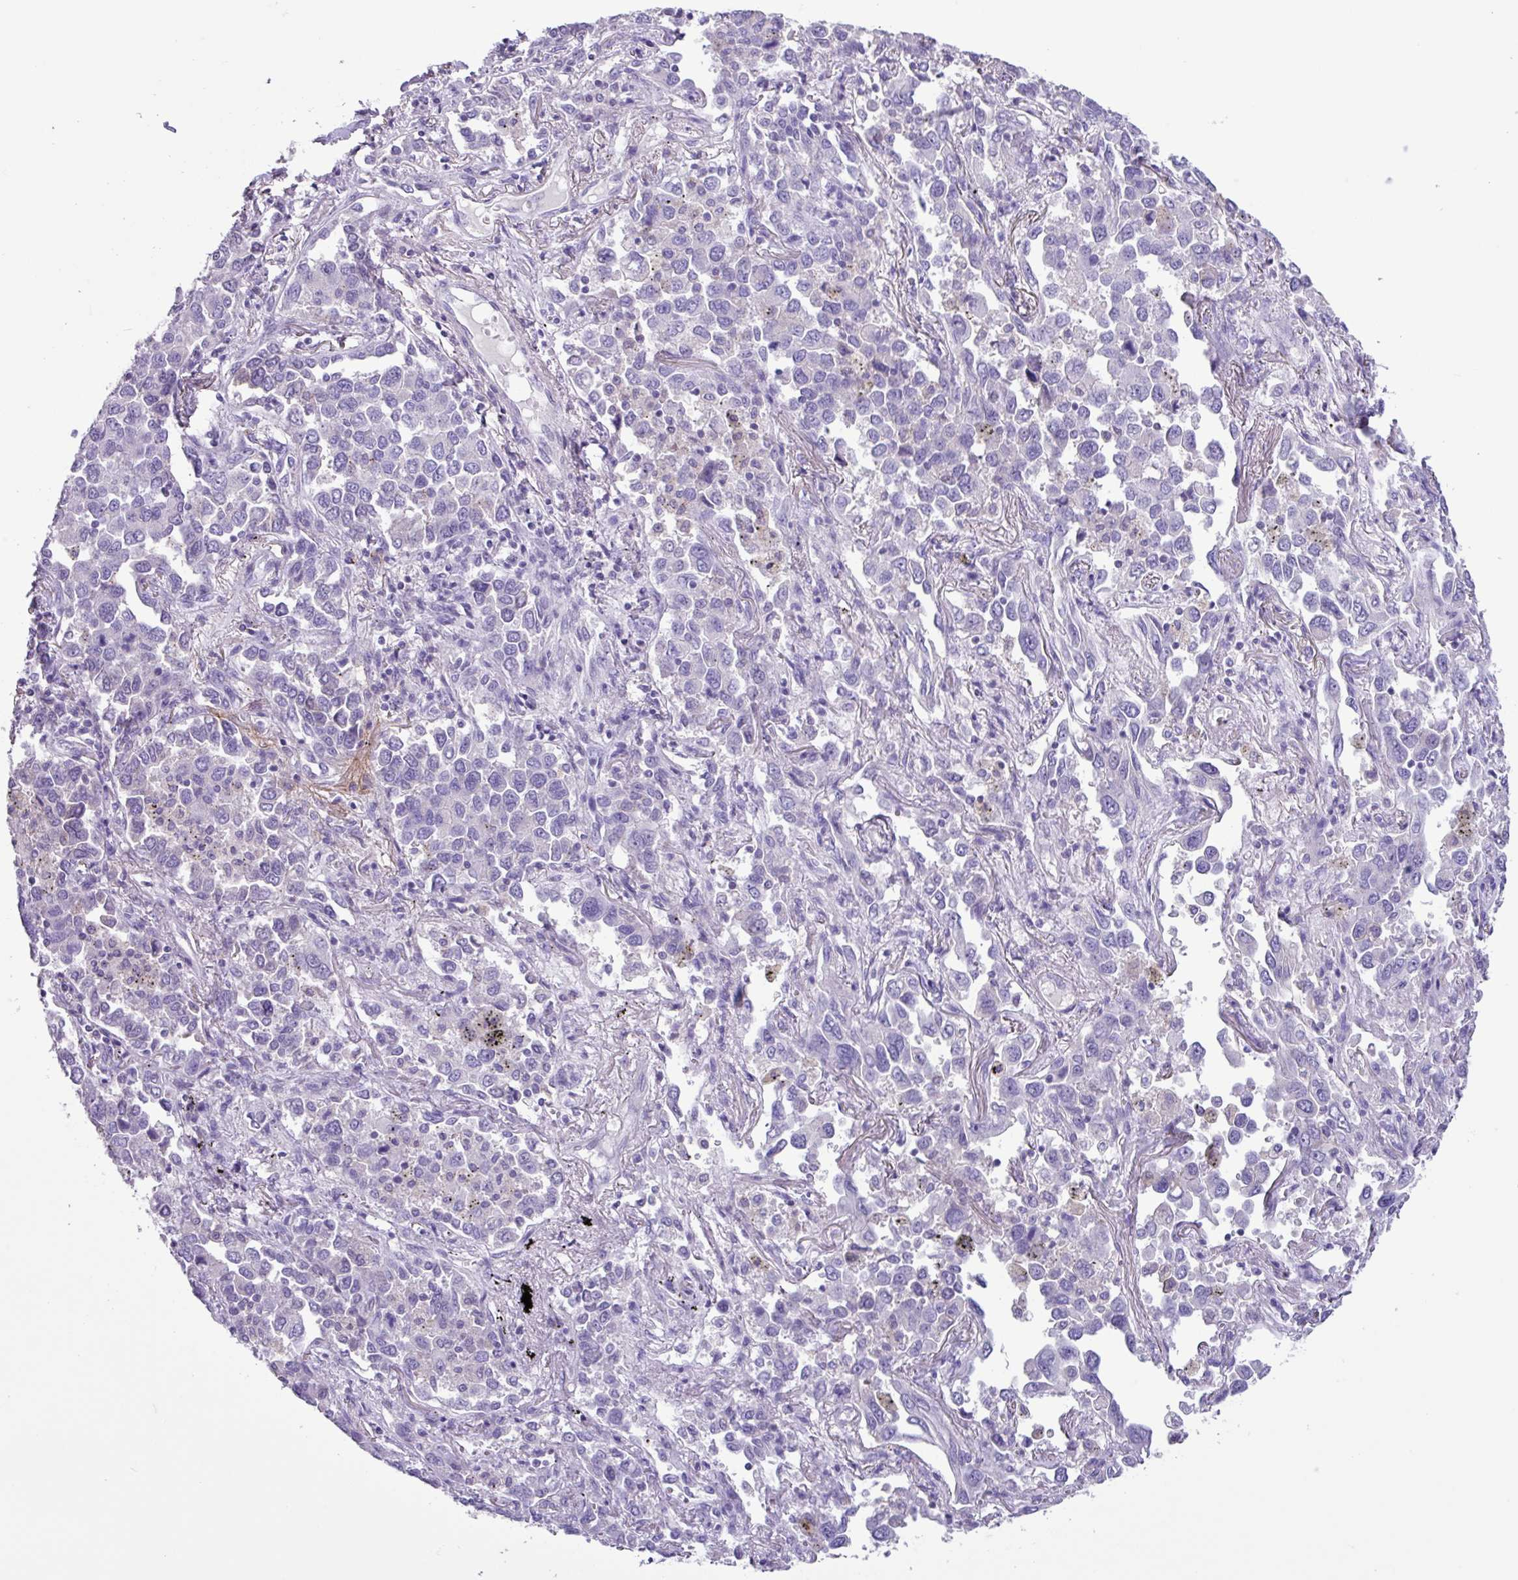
{"staining": {"intensity": "negative", "quantity": "none", "location": "none"}, "tissue": "lung cancer", "cell_type": "Tumor cells", "image_type": "cancer", "snomed": [{"axis": "morphology", "description": "Adenocarcinoma, NOS"}, {"axis": "topography", "description": "Lung"}], "caption": "An image of human lung adenocarcinoma is negative for staining in tumor cells.", "gene": "CYSTM1", "patient": {"sex": "male", "age": 67}}